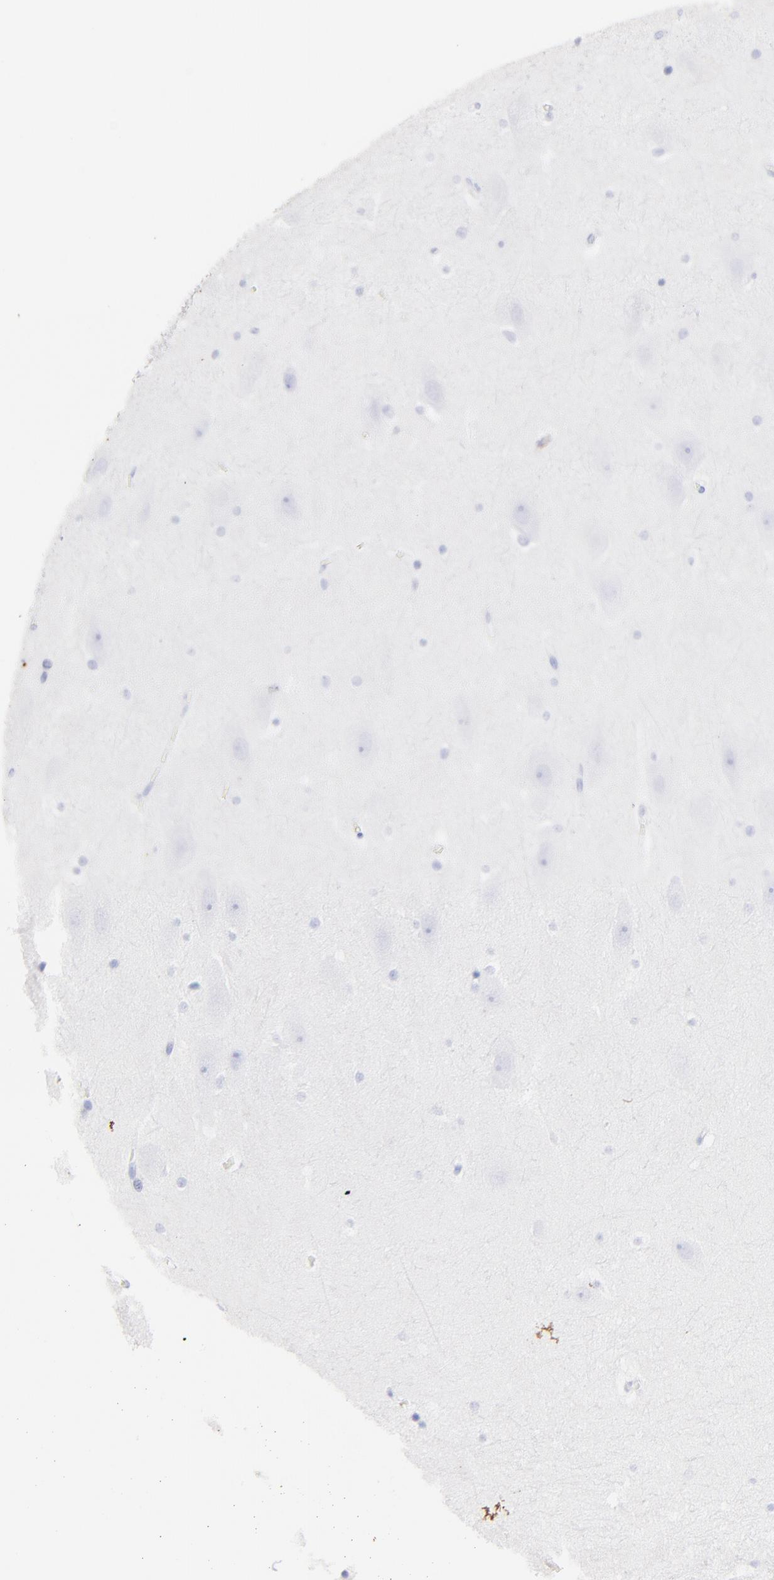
{"staining": {"intensity": "negative", "quantity": "none", "location": "none"}, "tissue": "hippocampus", "cell_type": "Glial cells", "image_type": "normal", "snomed": [{"axis": "morphology", "description": "Normal tissue, NOS"}, {"axis": "topography", "description": "Hippocampus"}], "caption": "Photomicrograph shows no significant protein expression in glial cells of normal hippocampus.", "gene": "S100A12", "patient": {"sex": "male", "age": 45}}